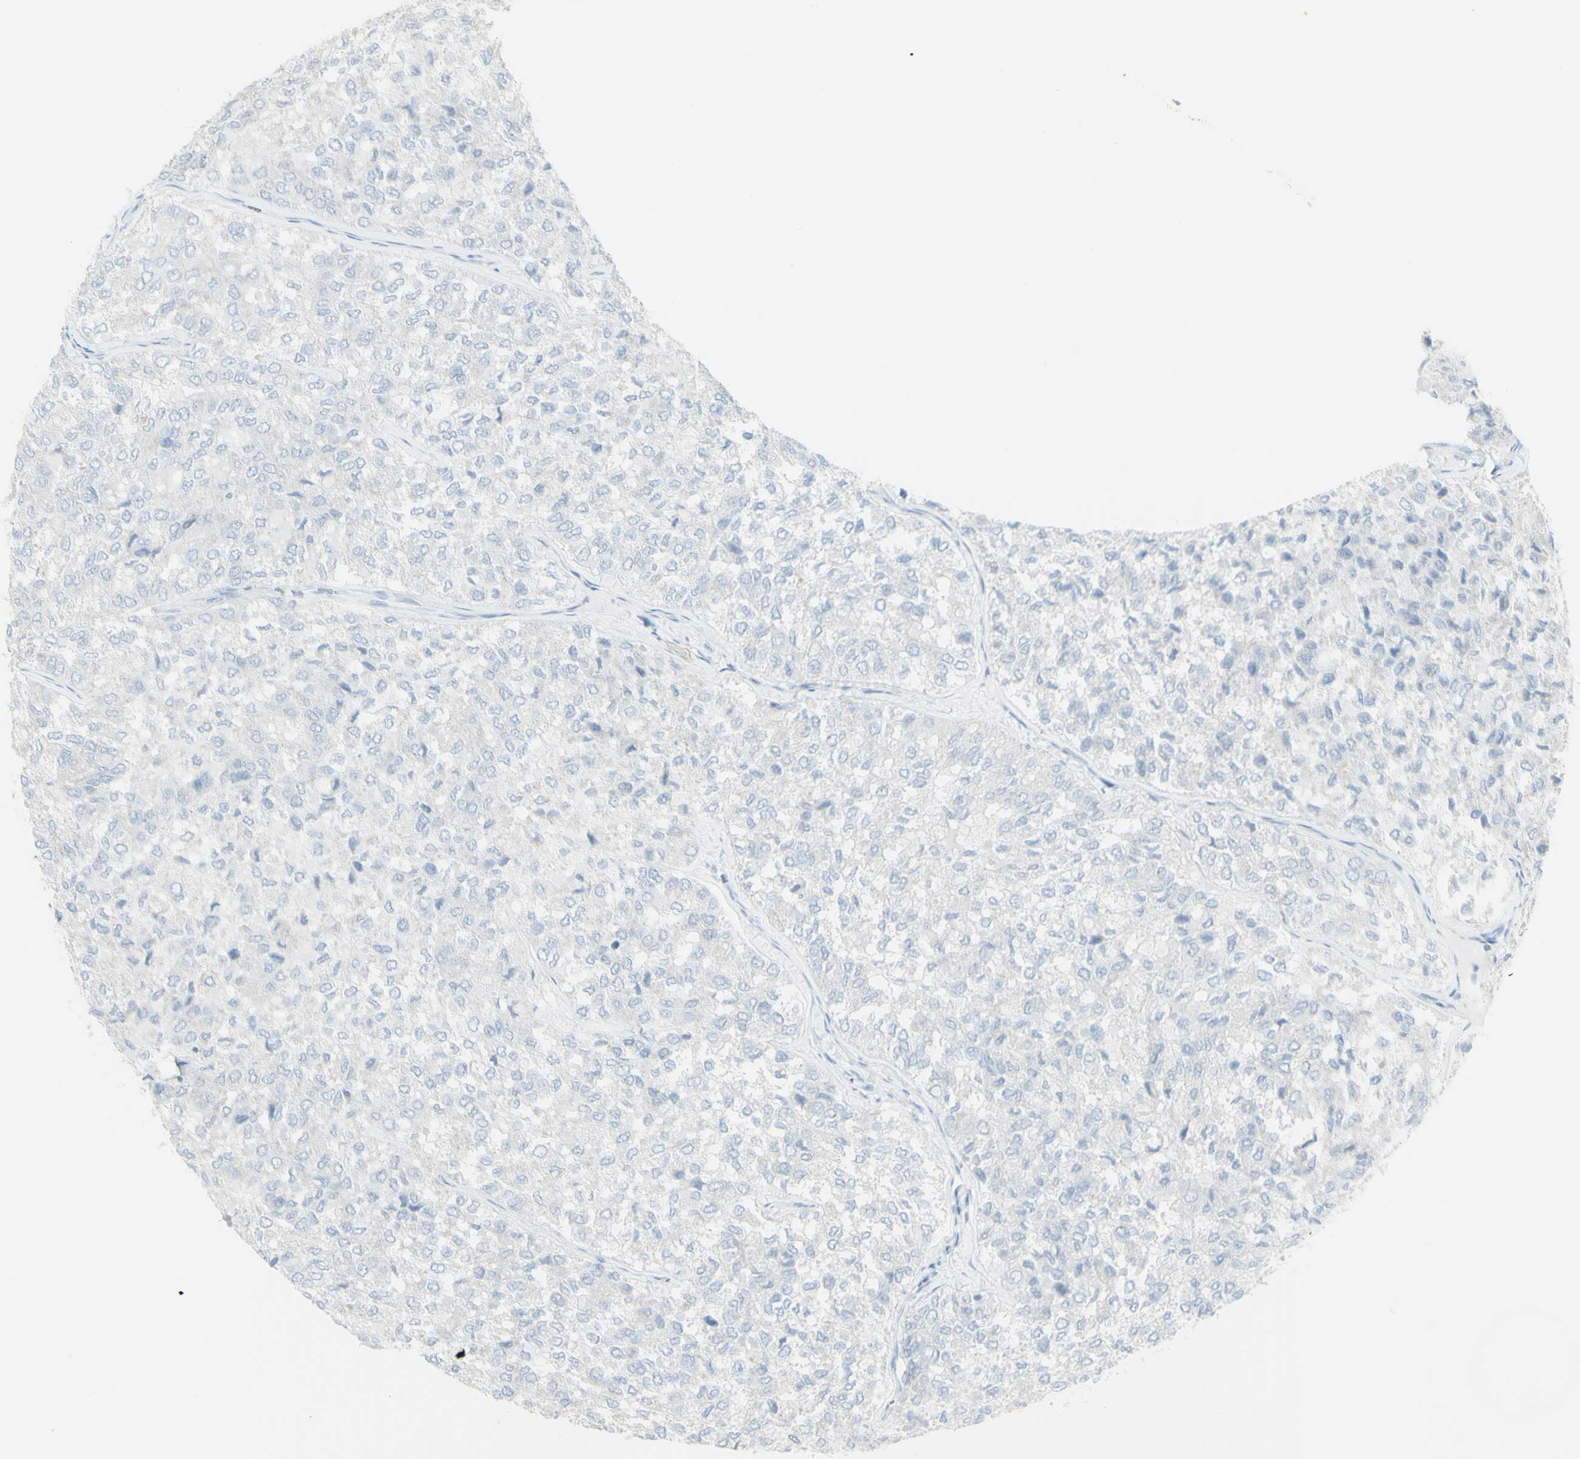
{"staining": {"intensity": "negative", "quantity": "none", "location": "none"}, "tissue": "thyroid cancer", "cell_type": "Tumor cells", "image_type": "cancer", "snomed": [{"axis": "morphology", "description": "Follicular adenoma carcinoma, NOS"}, {"axis": "topography", "description": "Thyroid gland"}], "caption": "Immunohistochemistry (IHC) image of neoplastic tissue: thyroid follicular adenoma carcinoma stained with DAB (3,3'-diaminobenzidine) reveals no significant protein positivity in tumor cells. (DAB (3,3'-diaminobenzidine) immunohistochemistry, high magnification).", "gene": "ENSG00000198211", "patient": {"sex": "male", "age": 75}}